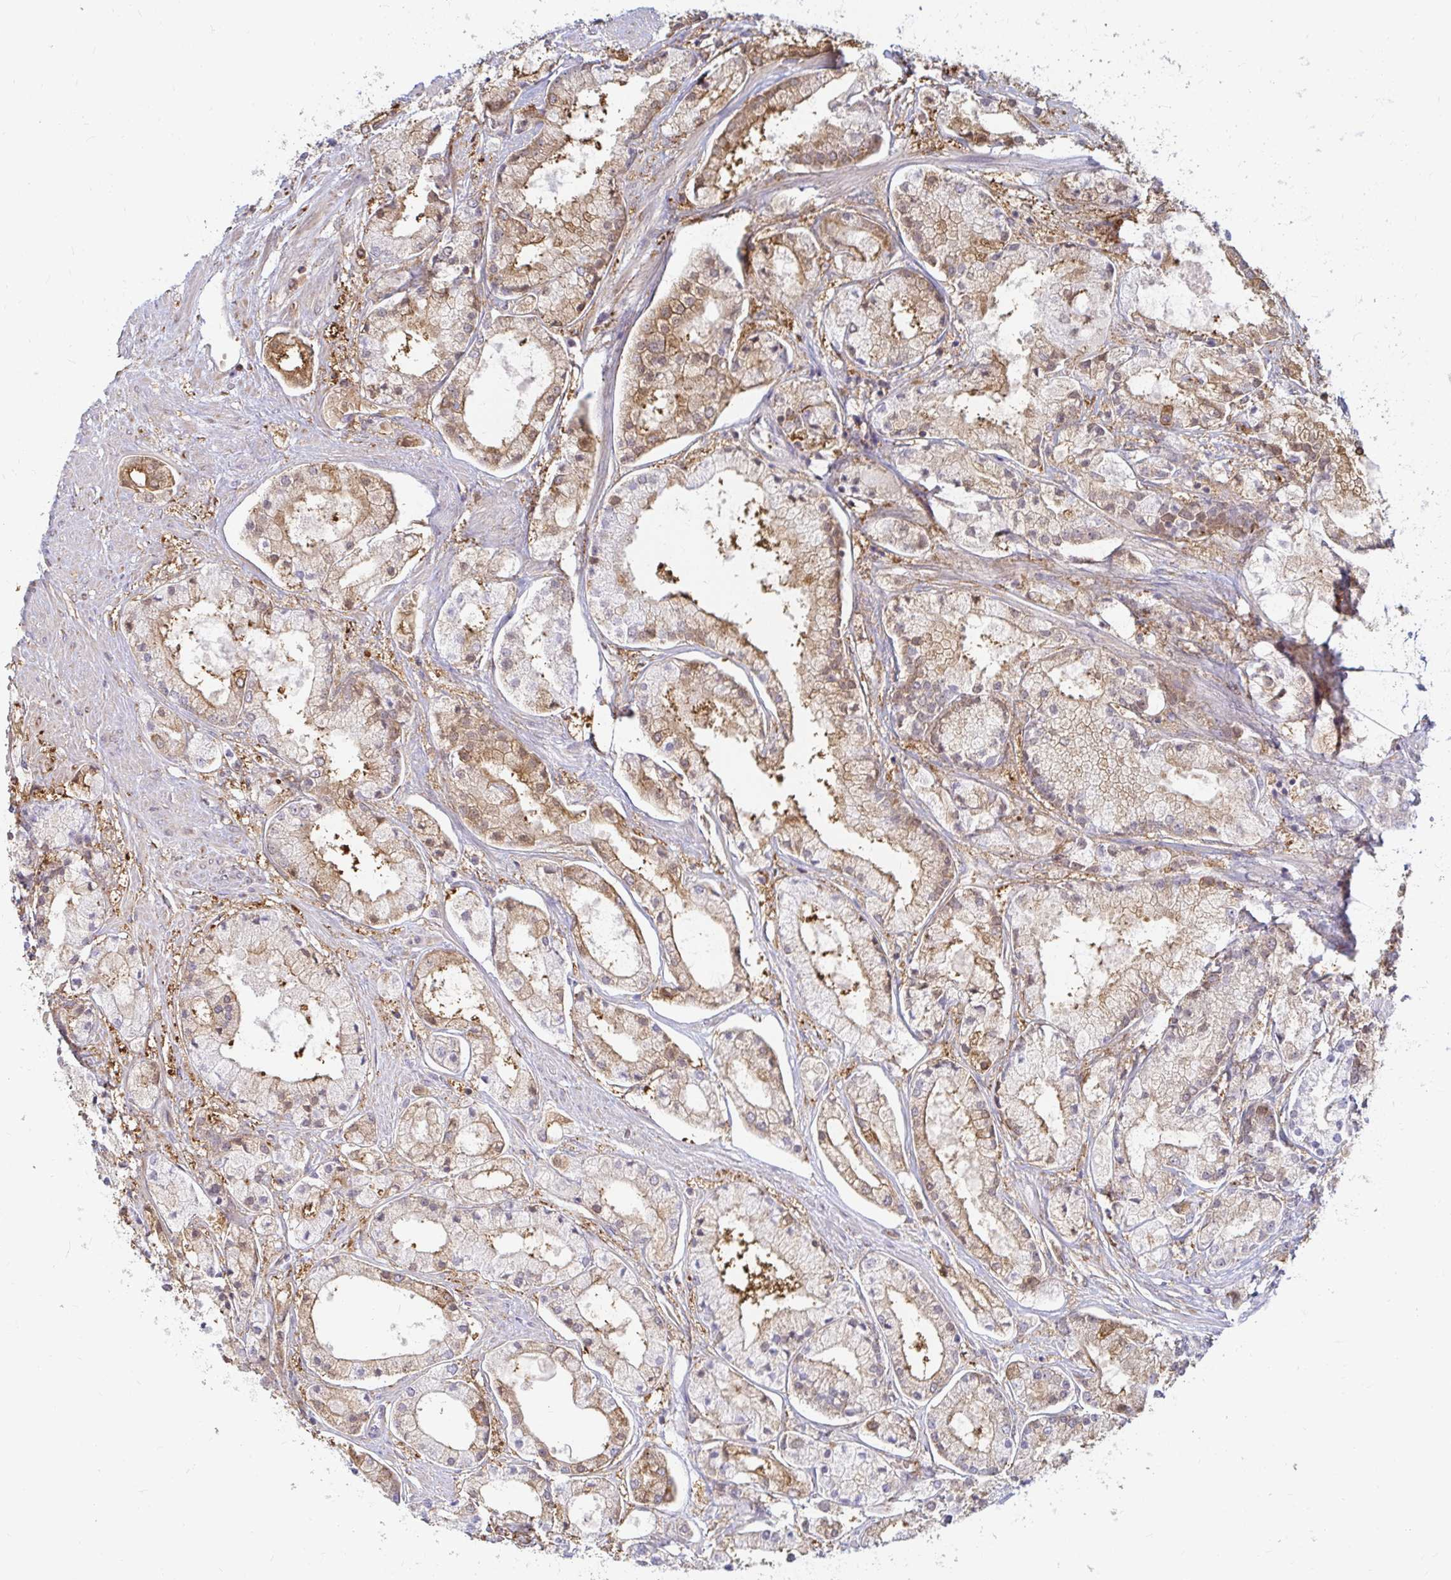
{"staining": {"intensity": "moderate", "quantity": "25%-75%", "location": "cytoplasmic/membranous"}, "tissue": "prostate cancer", "cell_type": "Tumor cells", "image_type": "cancer", "snomed": [{"axis": "morphology", "description": "Adenocarcinoma, High grade"}, {"axis": "topography", "description": "Prostate"}], "caption": "Moderate cytoplasmic/membranous staining is seen in approximately 25%-75% of tumor cells in prostate cancer (adenocarcinoma (high-grade)). The staining was performed using DAB (3,3'-diaminobenzidine) to visualize the protein expression in brown, while the nuclei were stained in blue with hematoxylin (Magnification: 20x).", "gene": "CAST", "patient": {"sex": "male", "age": 67}}